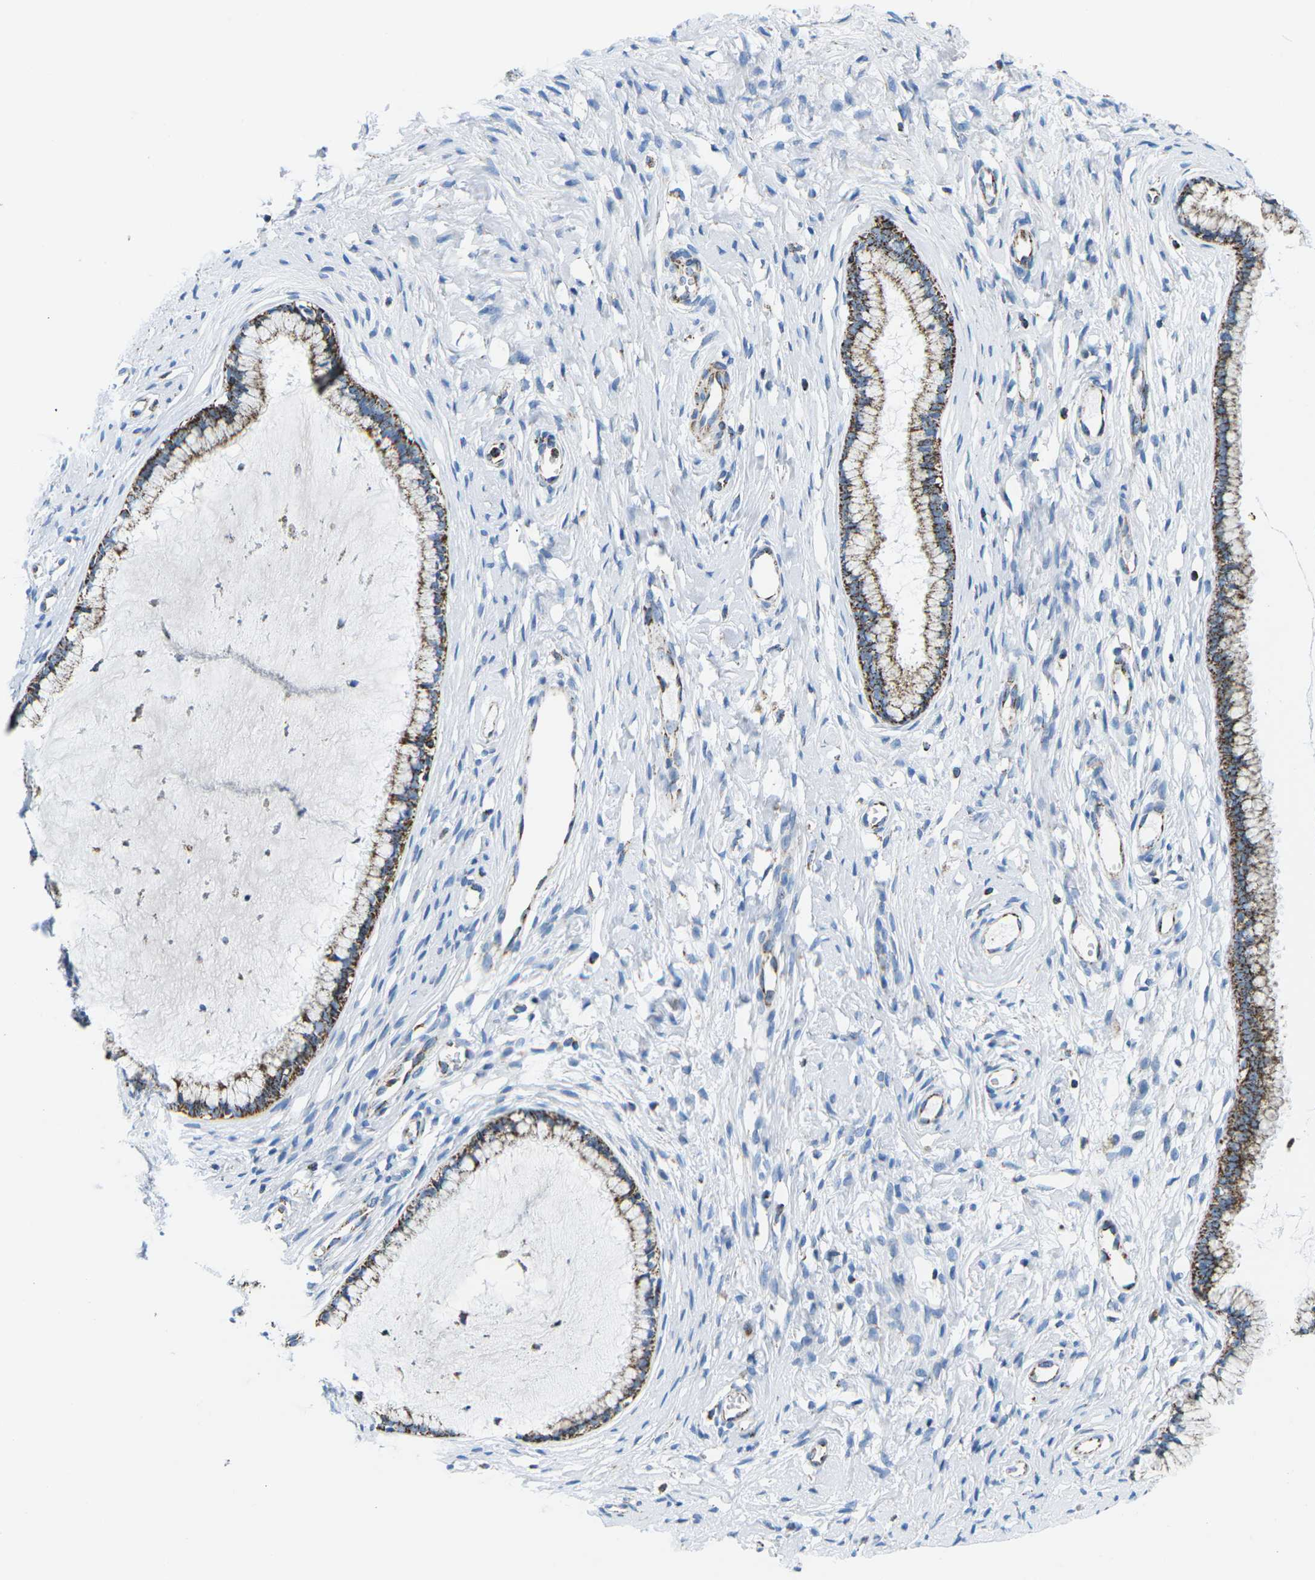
{"staining": {"intensity": "strong", "quantity": ">75%", "location": "cytoplasmic/membranous"}, "tissue": "cervix", "cell_type": "Glandular cells", "image_type": "normal", "snomed": [{"axis": "morphology", "description": "Normal tissue, NOS"}, {"axis": "topography", "description": "Cervix"}], "caption": "Cervix was stained to show a protein in brown. There is high levels of strong cytoplasmic/membranous staining in about >75% of glandular cells. Using DAB (3,3'-diaminobenzidine) (brown) and hematoxylin (blue) stains, captured at high magnification using brightfield microscopy.", "gene": "COX6C", "patient": {"sex": "female", "age": 65}}